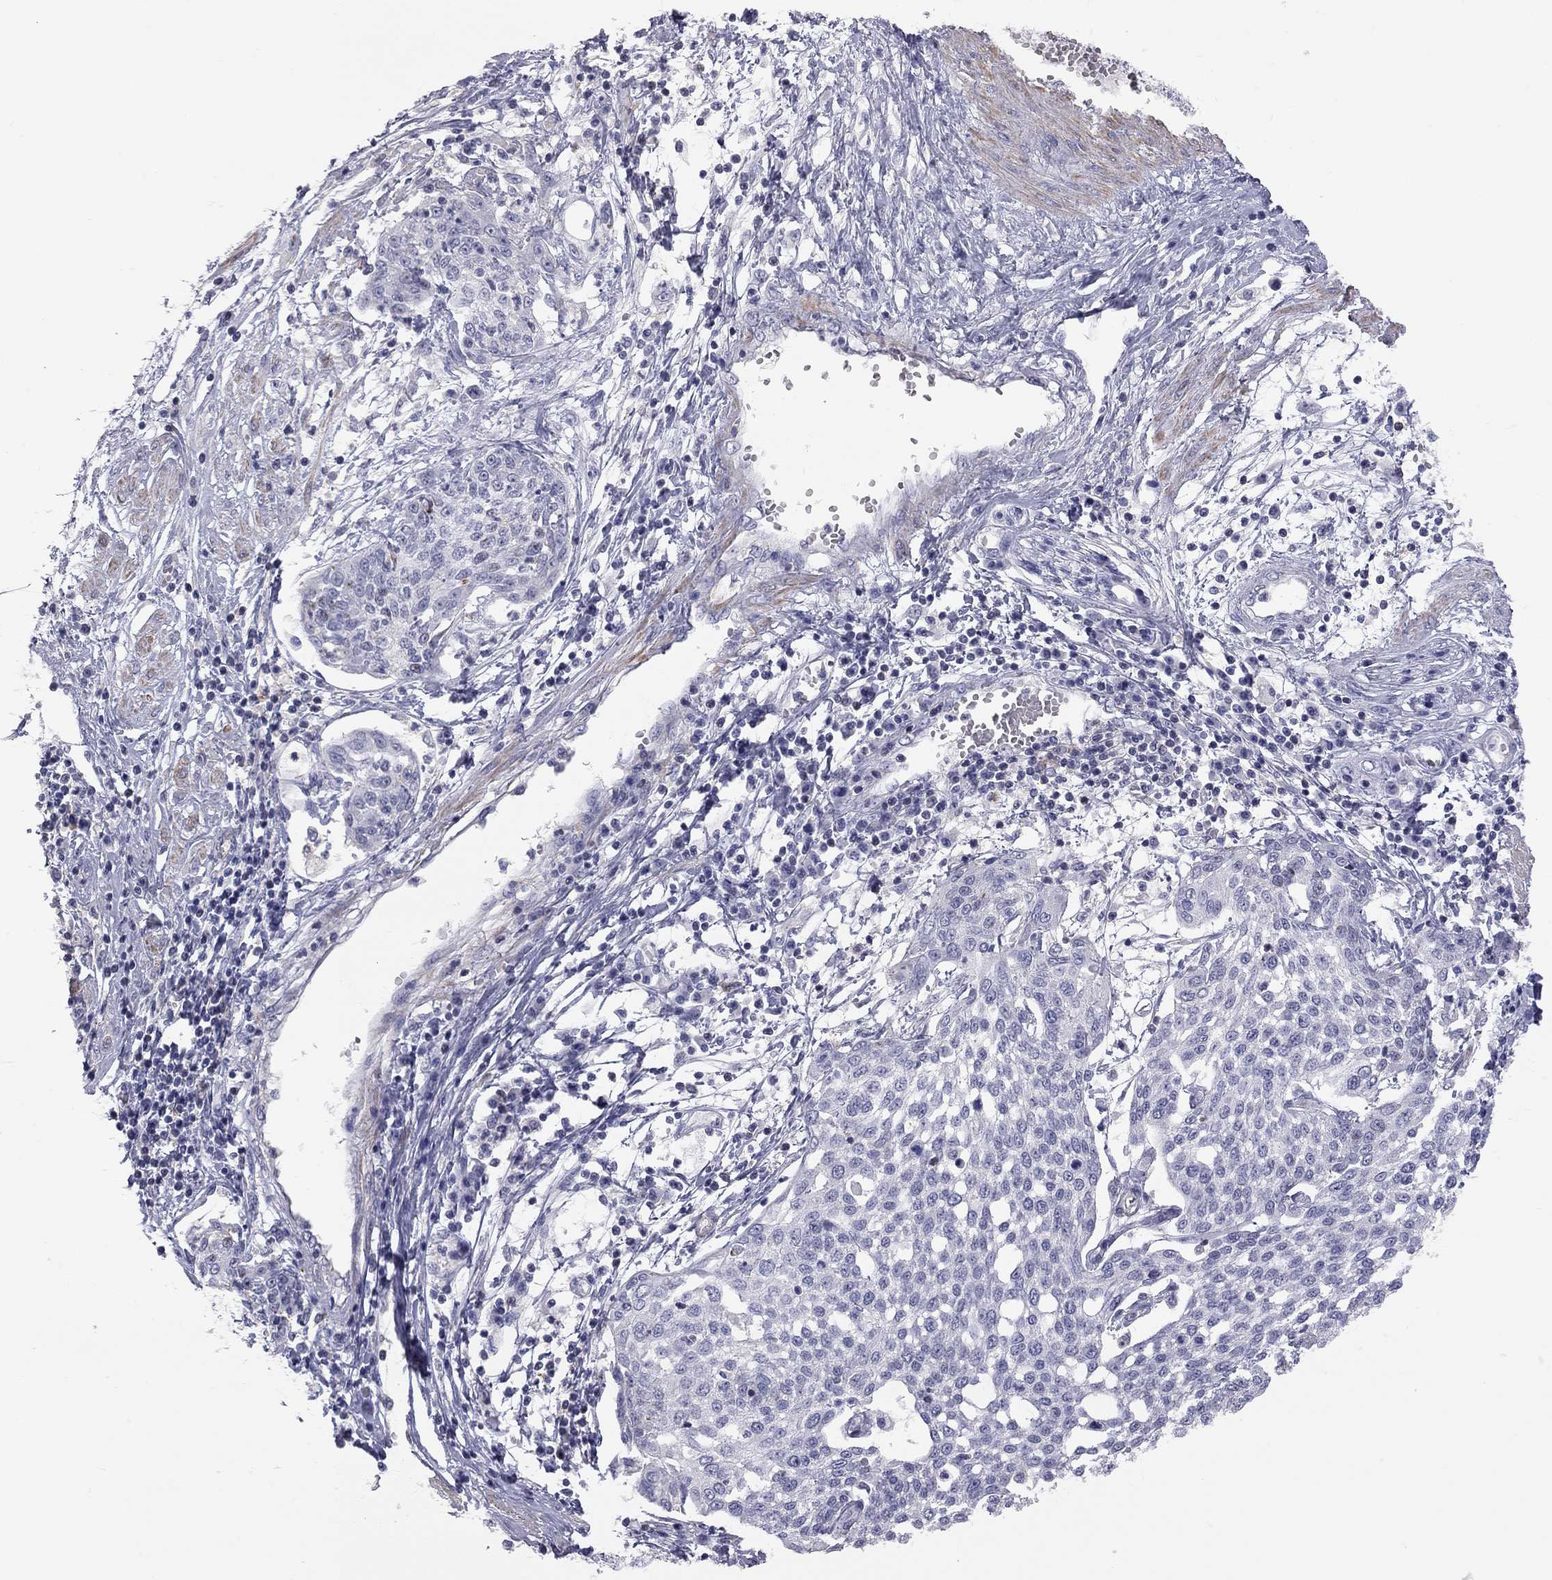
{"staining": {"intensity": "negative", "quantity": "none", "location": "none"}, "tissue": "cervical cancer", "cell_type": "Tumor cells", "image_type": "cancer", "snomed": [{"axis": "morphology", "description": "Squamous cell carcinoma, NOS"}, {"axis": "topography", "description": "Cervix"}], "caption": "A histopathology image of human cervical squamous cell carcinoma is negative for staining in tumor cells.", "gene": "ADCYAP1", "patient": {"sex": "female", "age": 34}}